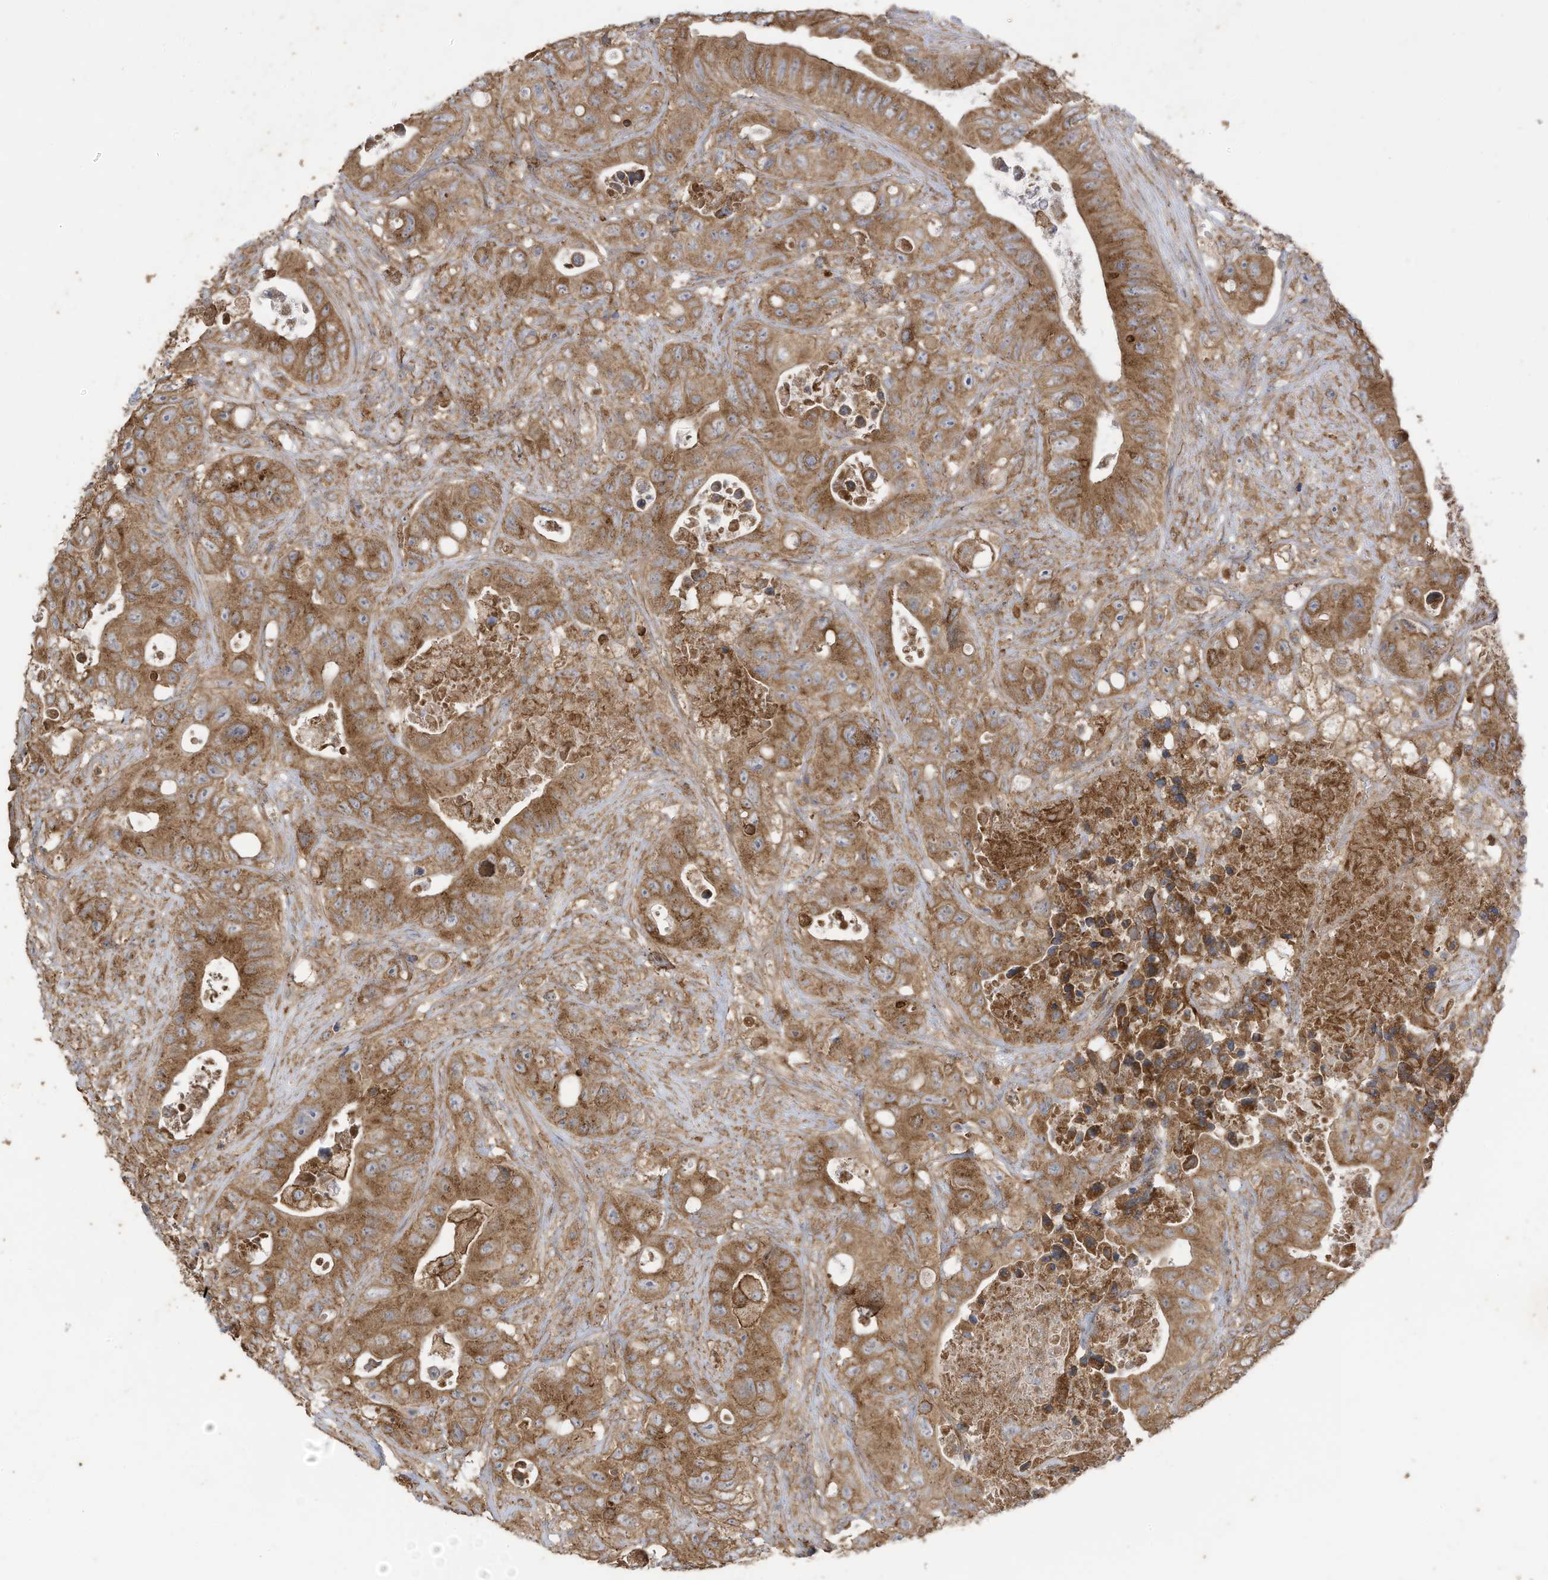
{"staining": {"intensity": "moderate", "quantity": ">75%", "location": "cytoplasmic/membranous"}, "tissue": "colorectal cancer", "cell_type": "Tumor cells", "image_type": "cancer", "snomed": [{"axis": "morphology", "description": "Adenocarcinoma, NOS"}, {"axis": "topography", "description": "Colon"}], "caption": "Colorectal cancer was stained to show a protein in brown. There is medium levels of moderate cytoplasmic/membranous positivity in approximately >75% of tumor cells.", "gene": "CGAS", "patient": {"sex": "female", "age": 46}}